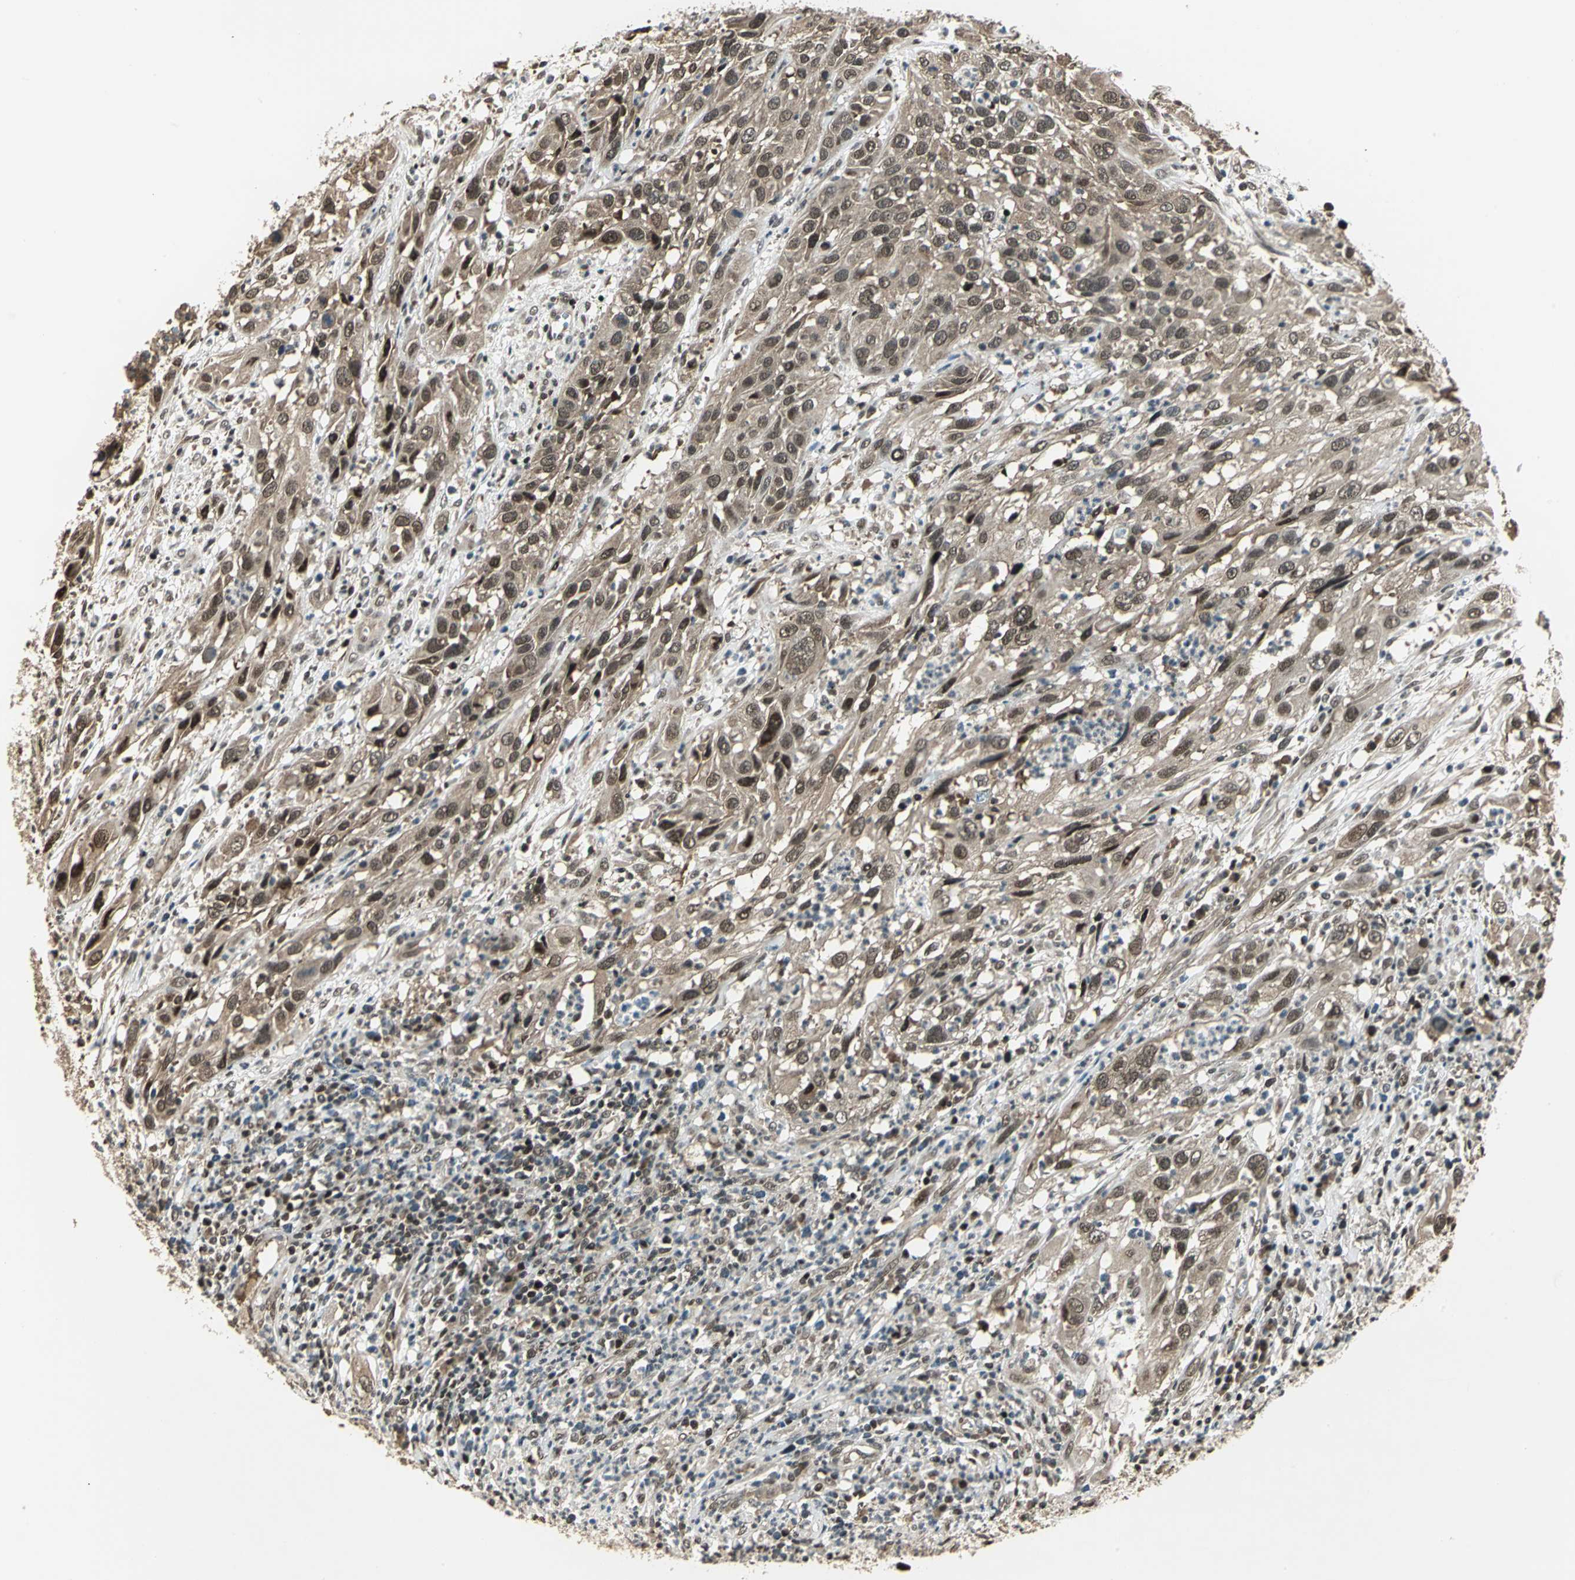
{"staining": {"intensity": "weak", "quantity": ">75%", "location": "cytoplasmic/membranous,nuclear"}, "tissue": "cervical cancer", "cell_type": "Tumor cells", "image_type": "cancer", "snomed": [{"axis": "morphology", "description": "Squamous cell carcinoma, NOS"}, {"axis": "topography", "description": "Cervix"}], "caption": "DAB immunohistochemical staining of human cervical cancer displays weak cytoplasmic/membranous and nuclear protein expression in about >75% of tumor cells.", "gene": "PSMC3", "patient": {"sex": "female", "age": 32}}